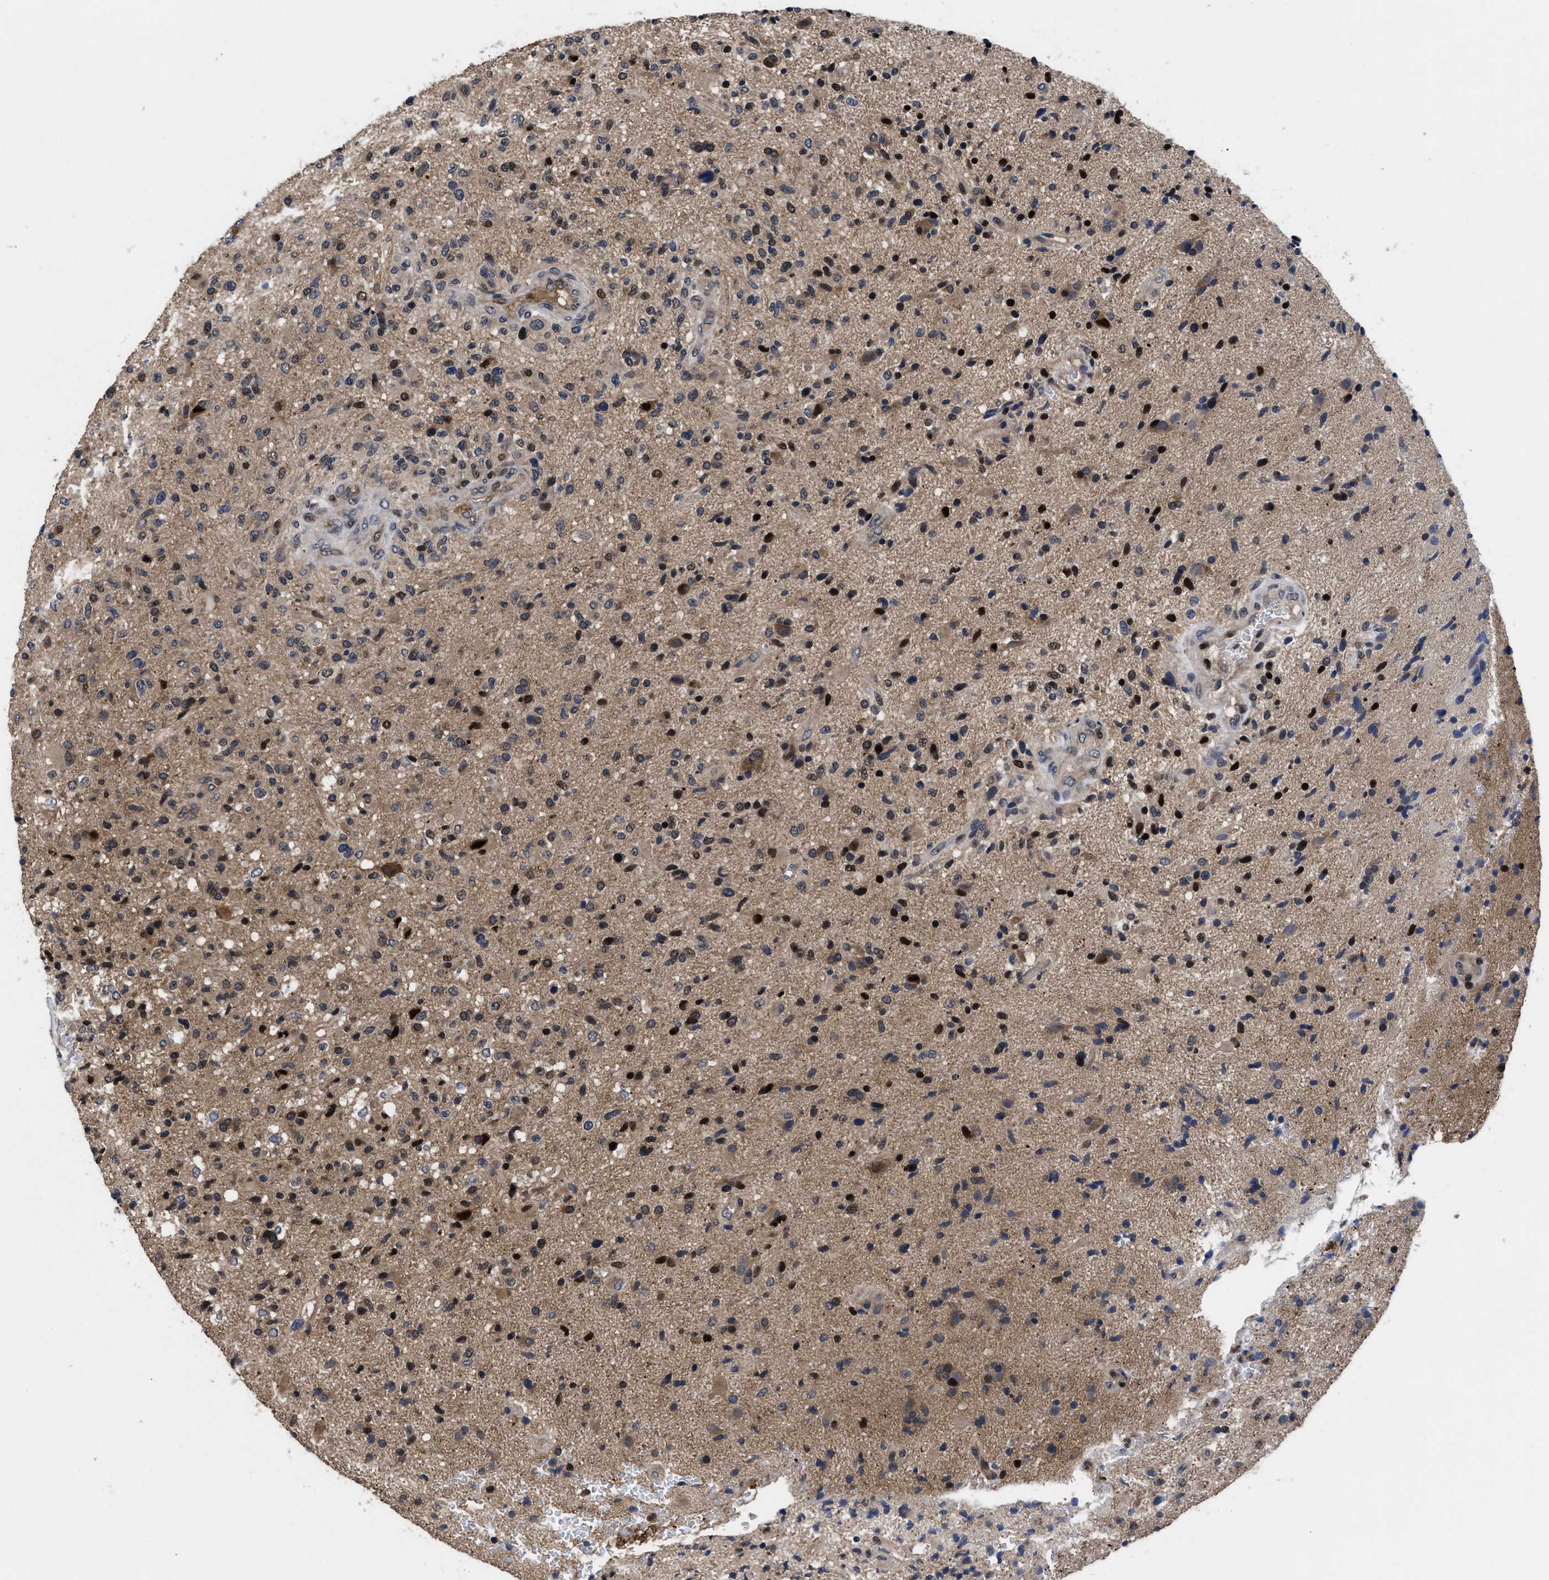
{"staining": {"intensity": "moderate", "quantity": ">75%", "location": "cytoplasmic/membranous,nuclear"}, "tissue": "glioma", "cell_type": "Tumor cells", "image_type": "cancer", "snomed": [{"axis": "morphology", "description": "Glioma, malignant, High grade"}, {"axis": "topography", "description": "Brain"}], "caption": "Approximately >75% of tumor cells in malignant high-grade glioma show moderate cytoplasmic/membranous and nuclear protein positivity as visualized by brown immunohistochemical staining.", "gene": "FAM200A", "patient": {"sex": "male", "age": 72}}